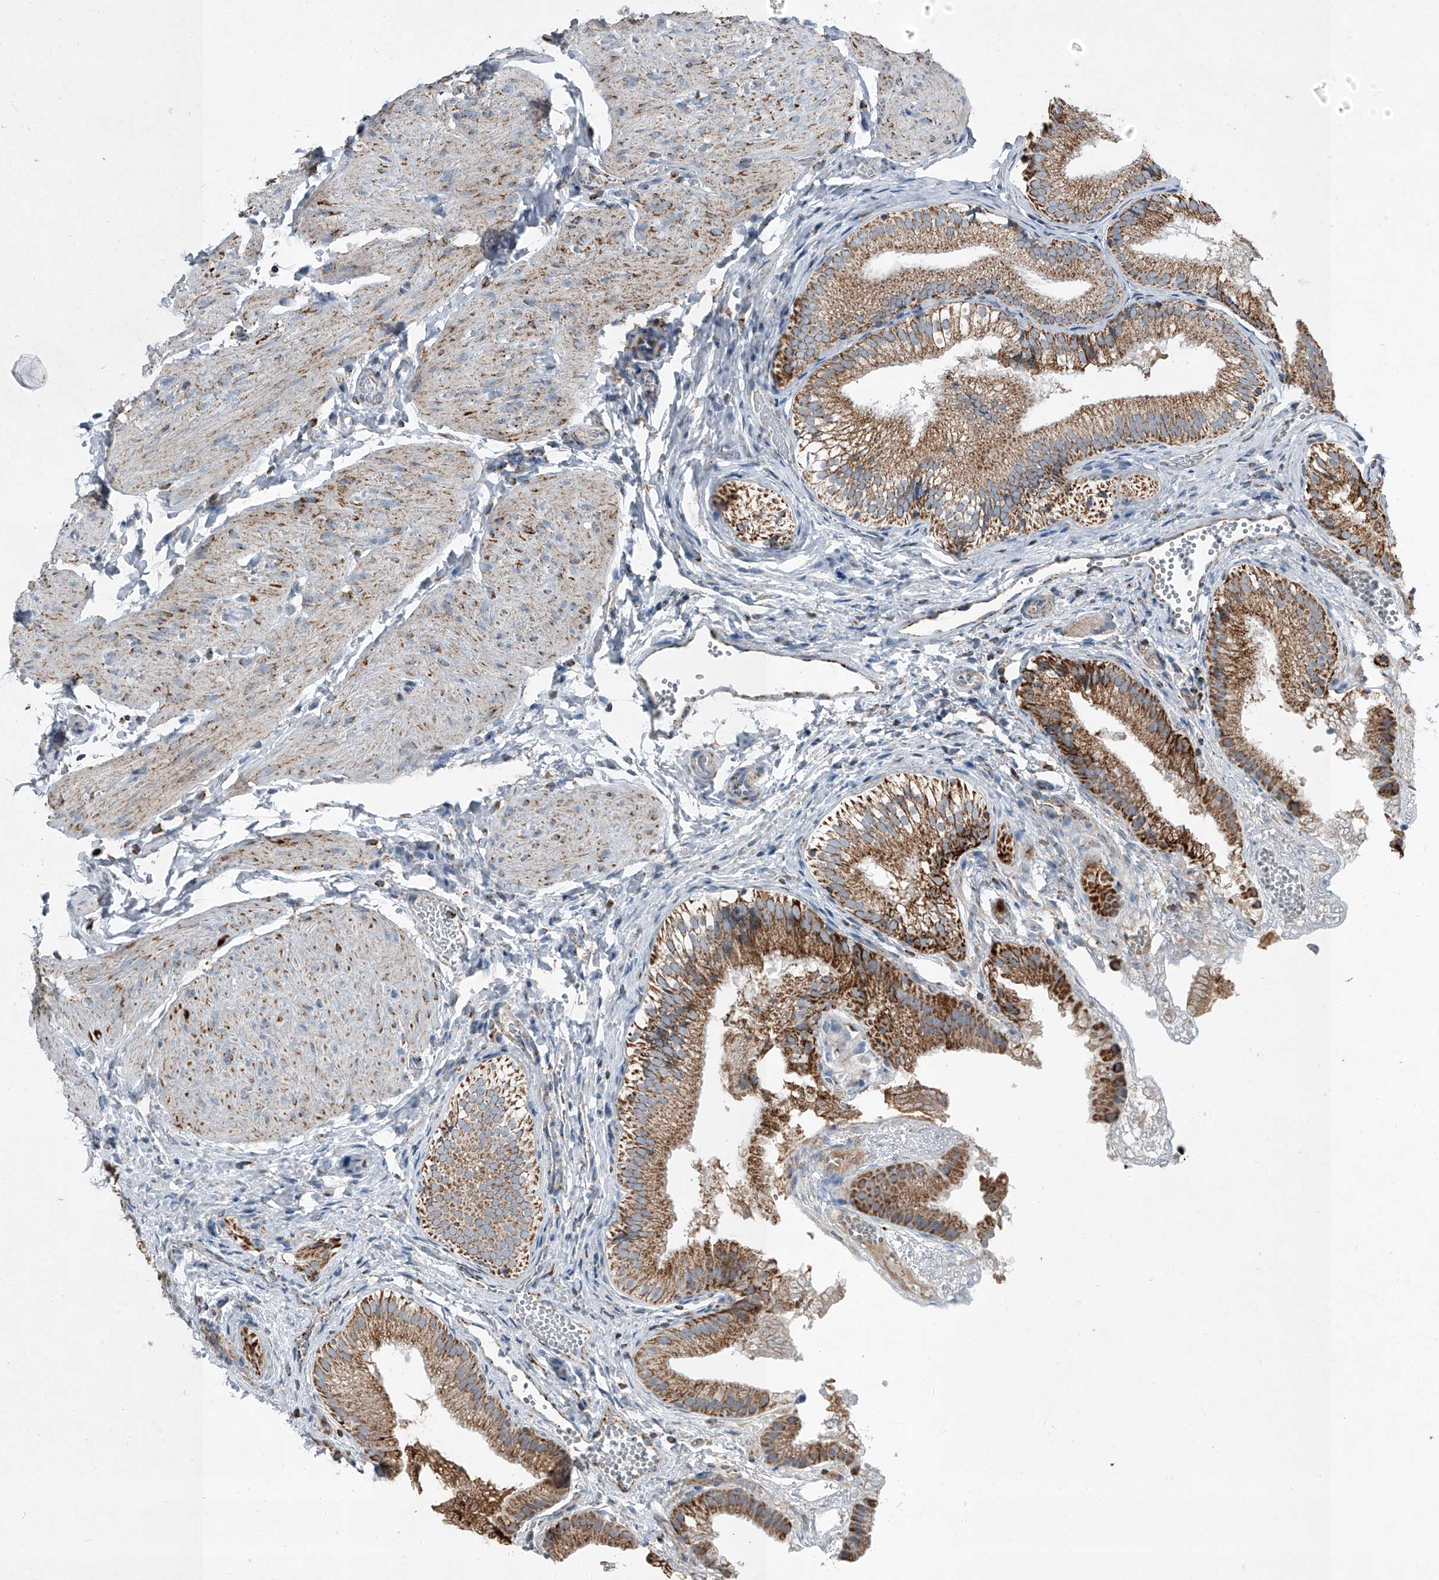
{"staining": {"intensity": "moderate", "quantity": ">75%", "location": "cytoplasmic/membranous"}, "tissue": "gallbladder", "cell_type": "Glandular cells", "image_type": "normal", "snomed": [{"axis": "morphology", "description": "Normal tissue, NOS"}, {"axis": "topography", "description": "Gallbladder"}], "caption": "This photomicrograph shows IHC staining of normal gallbladder, with medium moderate cytoplasmic/membranous staining in approximately >75% of glandular cells.", "gene": "CHRNA7", "patient": {"sex": "female", "age": 30}}